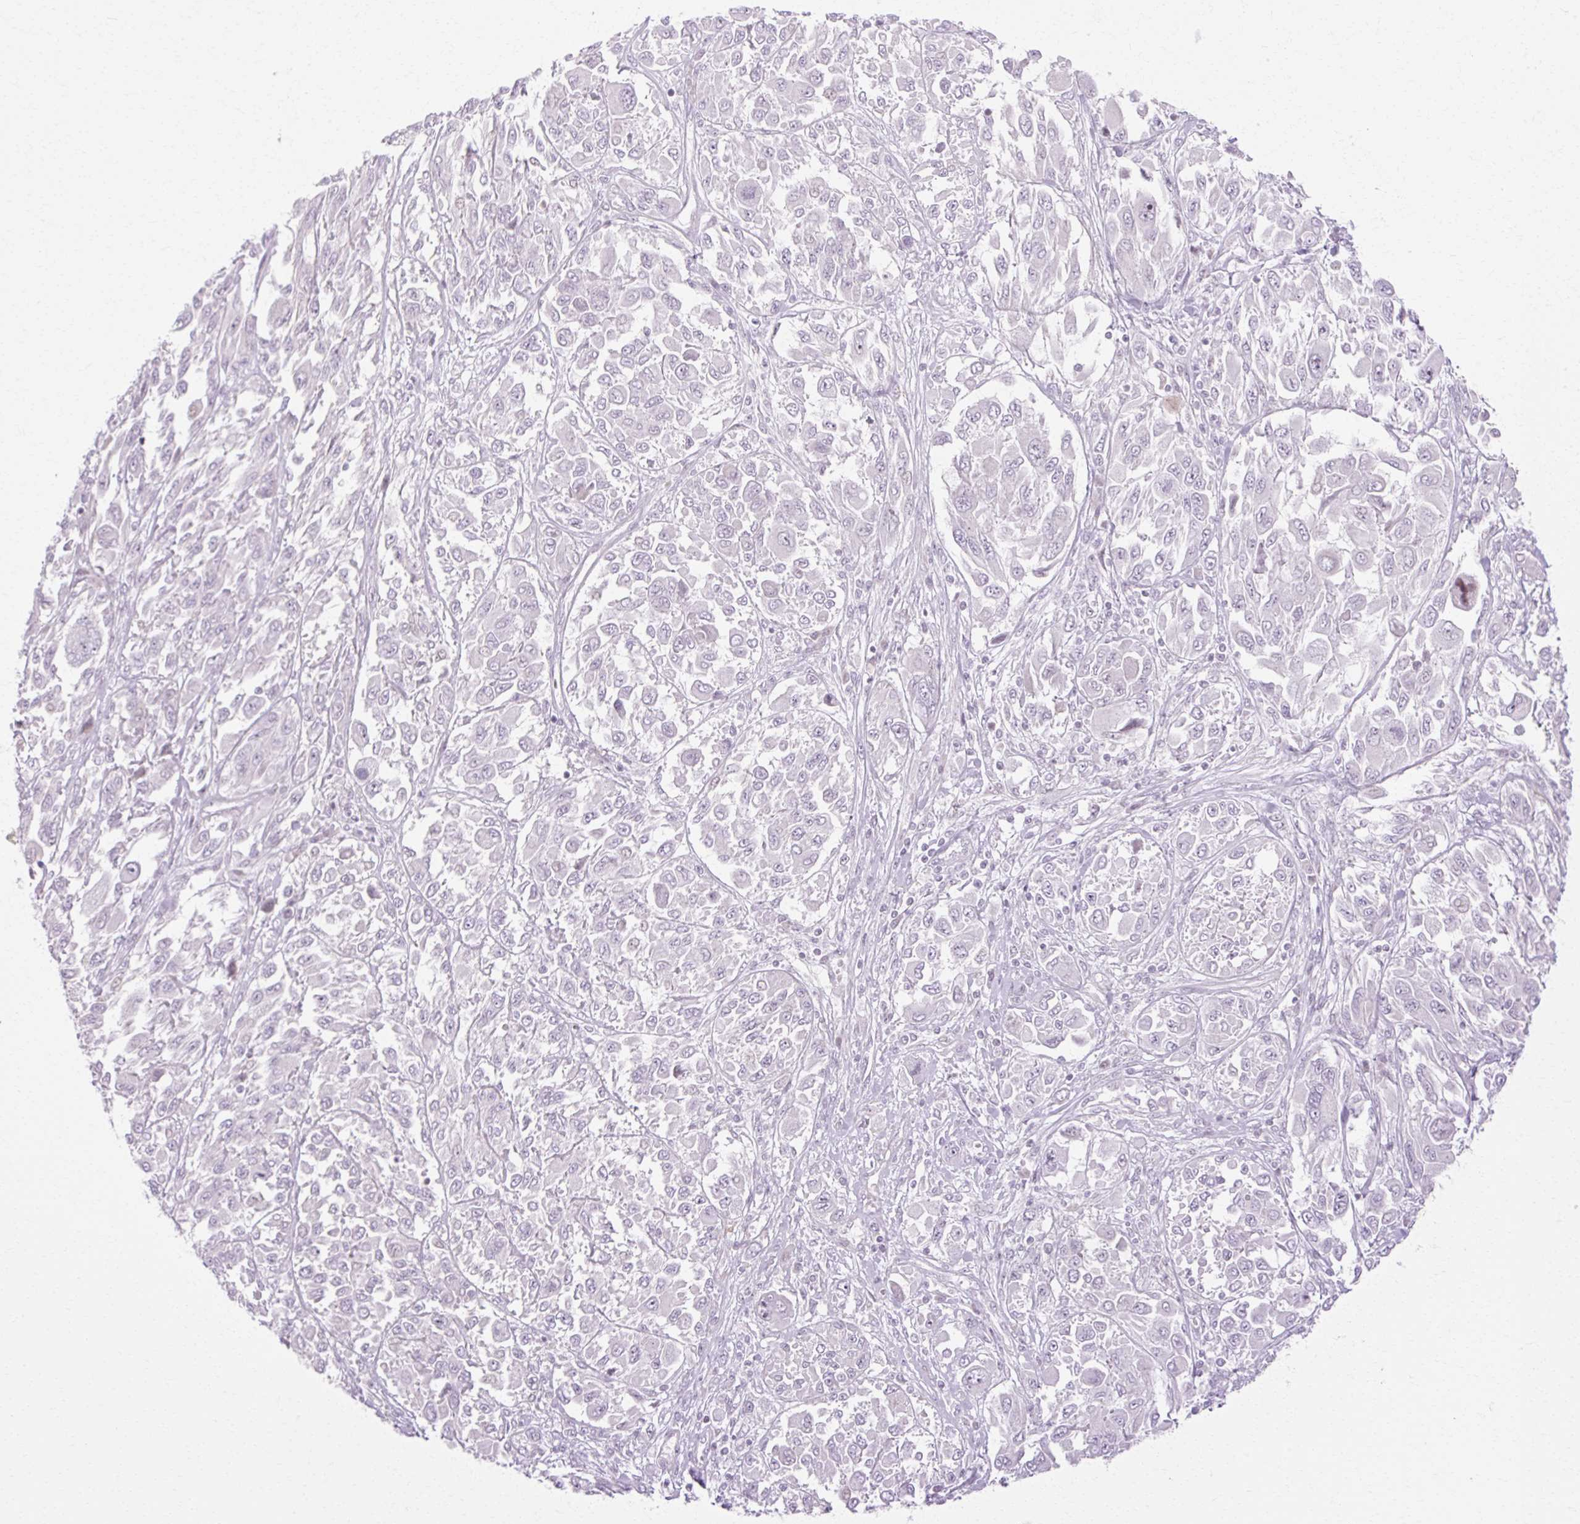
{"staining": {"intensity": "negative", "quantity": "none", "location": "none"}, "tissue": "melanoma", "cell_type": "Tumor cells", "image_type": "cancer", "snomed": [{"axis": "morphology", "description": "Malignant melanoma, NOS"}, {"axis": "topography", "description": "Skin"}], "caption": "Immunohistochemical staining of human melanoma shows no significant positivity in tumor cells.", "gene": "C3orf49", "patient": {"sex": "female", "age": 91}}